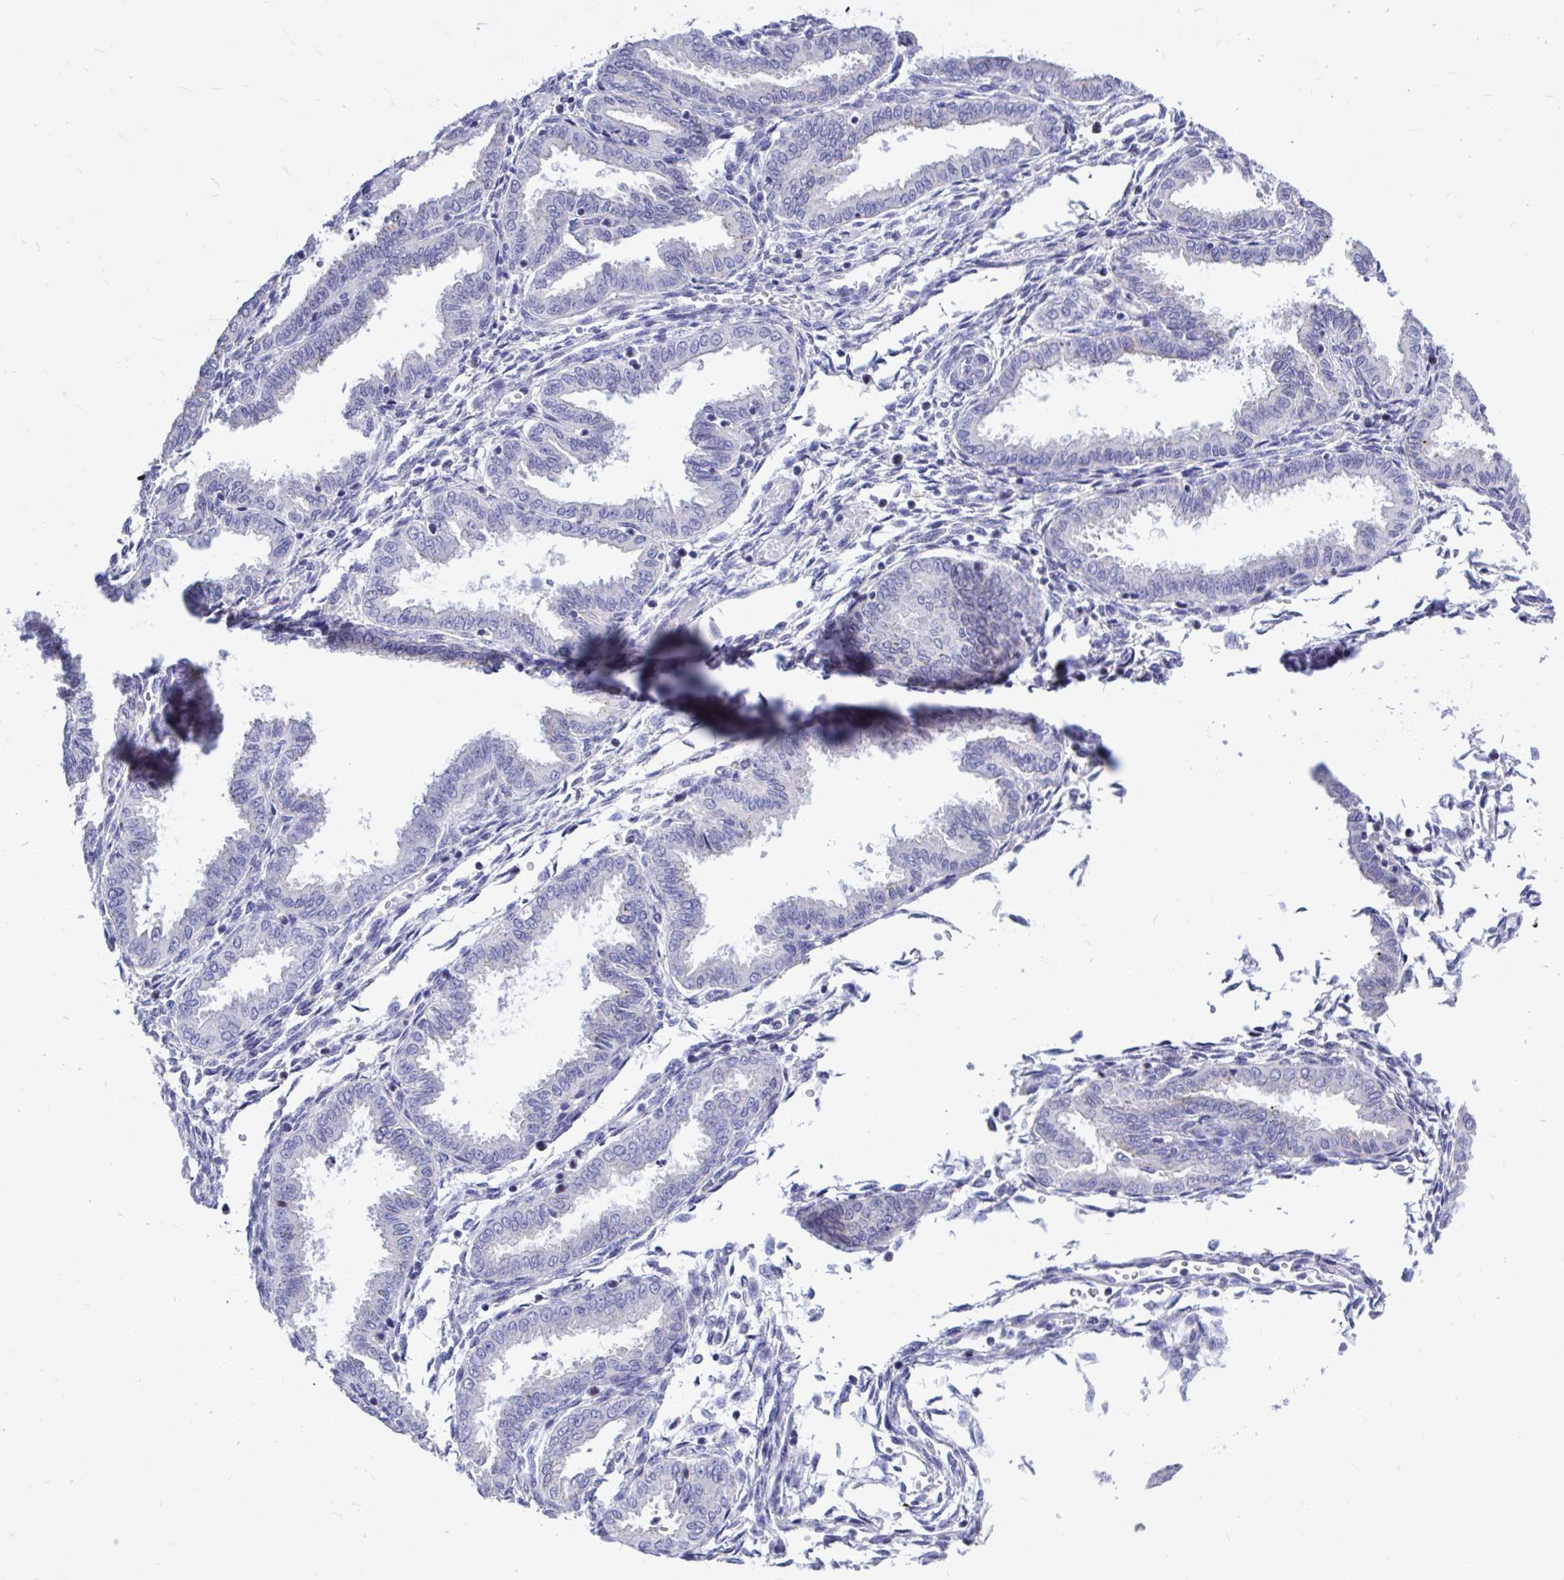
{"staining": {"intensity": "negative", "quantity": "none", "location": "none"}, "tissue": "endometrium", "cell_type": "Cells in endometrial stroma", "image_type": "normal", "snomed": [{"axis": "morphology", "description": "Normal tissue, NOS"}, {"axis": "topography", "description": "Endometrium"}], "caption": "Micrograph shows no protein positivity in cells in endometrial stroma of benign endometrium. (DAB IHC visualized using brightfield microscopy, high magnification).", "gene": "ZBTB25", "patient": {"sex": "female", "age": 33}}